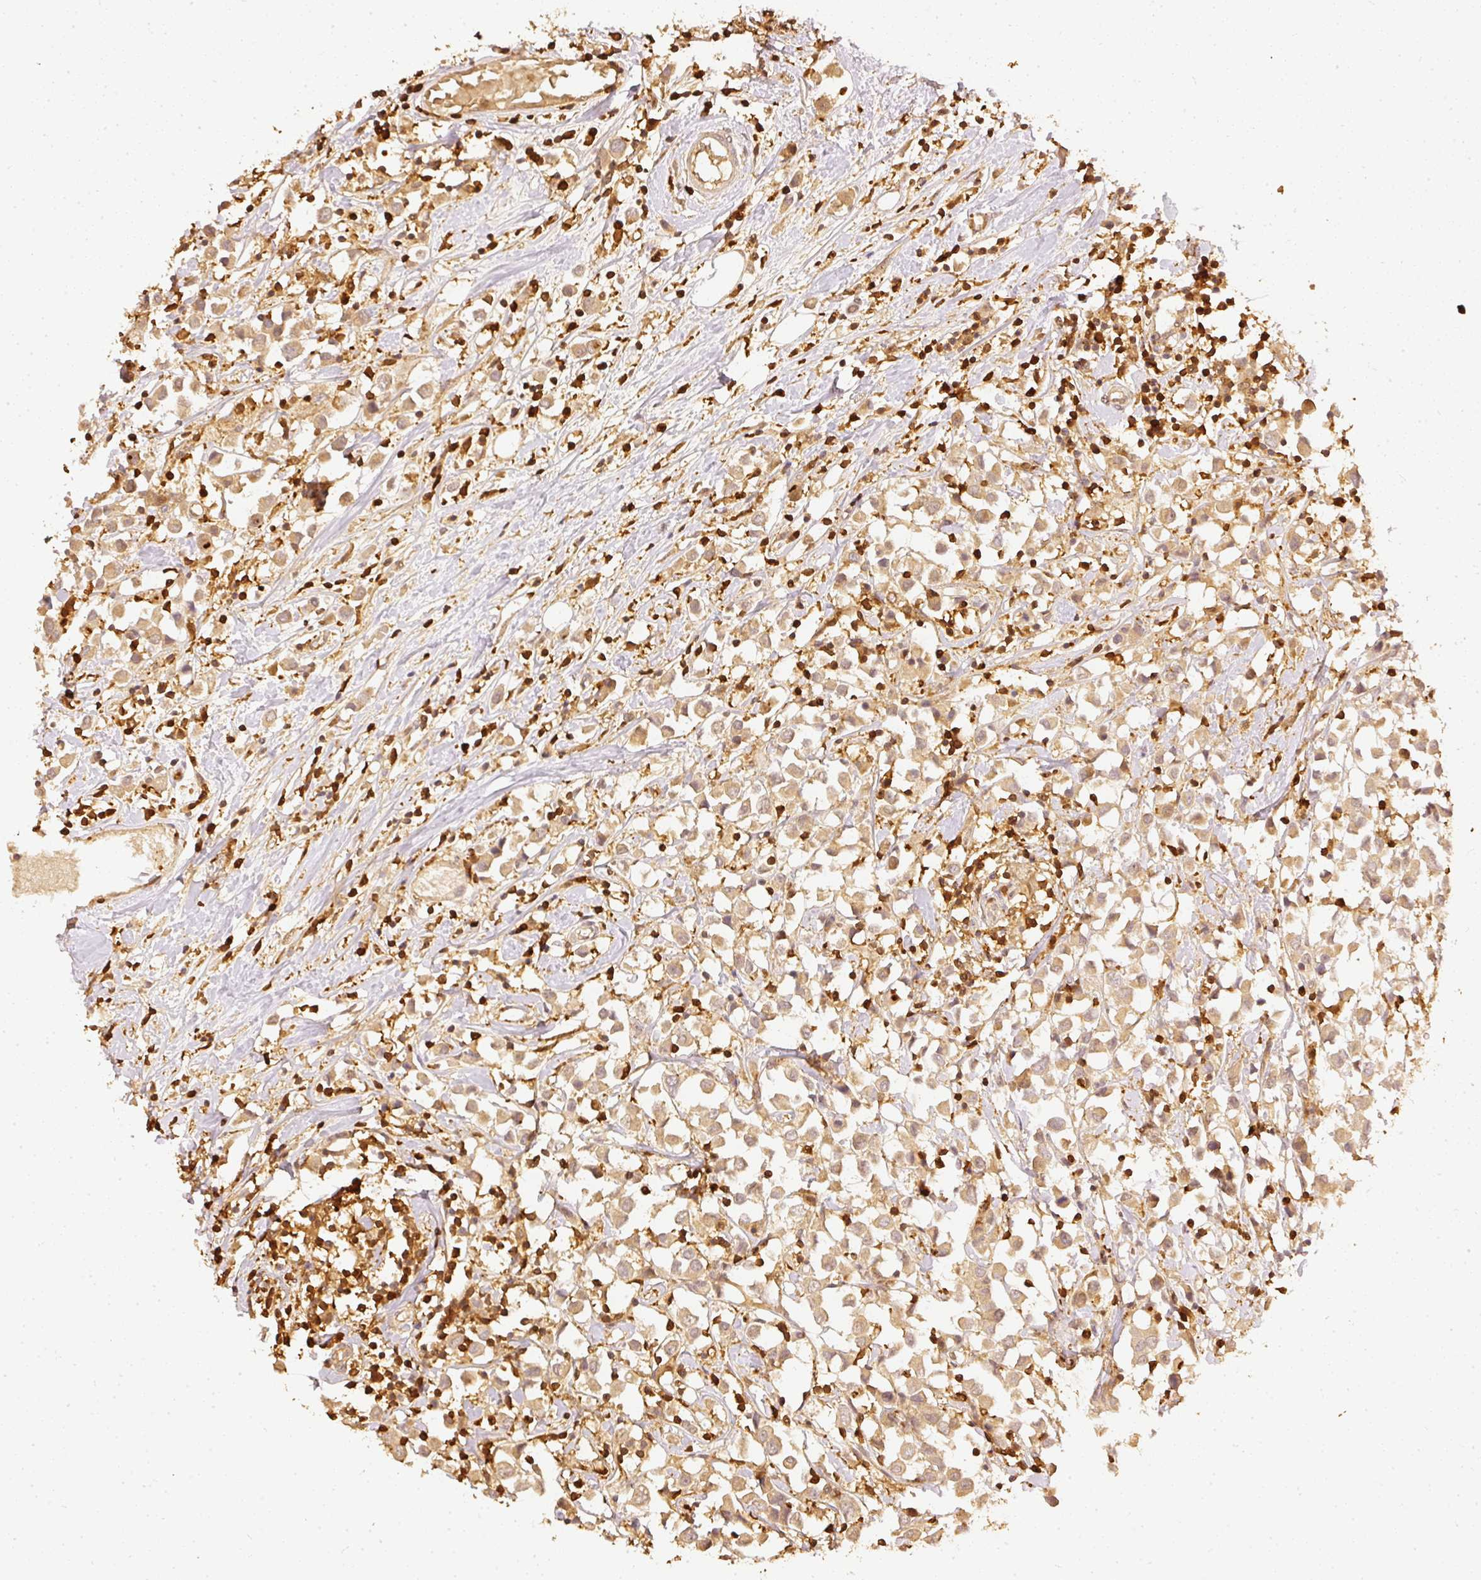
{"staining": {"intensity": "weak", "quantity": ">75%", "location": "cytoplasmic/membranous"}, "tissue": "breast cancer", "cell_type": "Tumor cells", "image_type": "cancer", "snomed": [{"axis": "morphology", "description": "Duct carcinoma"}, {"axis": "topography", "description": "Breast"}], "caption": "Weak cytoplasmic/membranous protein staining is present in about >75% of tumor cells in infiltrating ductal carcinoma (breast). The protein of interest is stained brown, and the nuclei are stained in blue (DAB IHC with brightfield microscopy, high magnification).", "gene": "PFN1", "patient": {"sex": "female", "age": 61}}